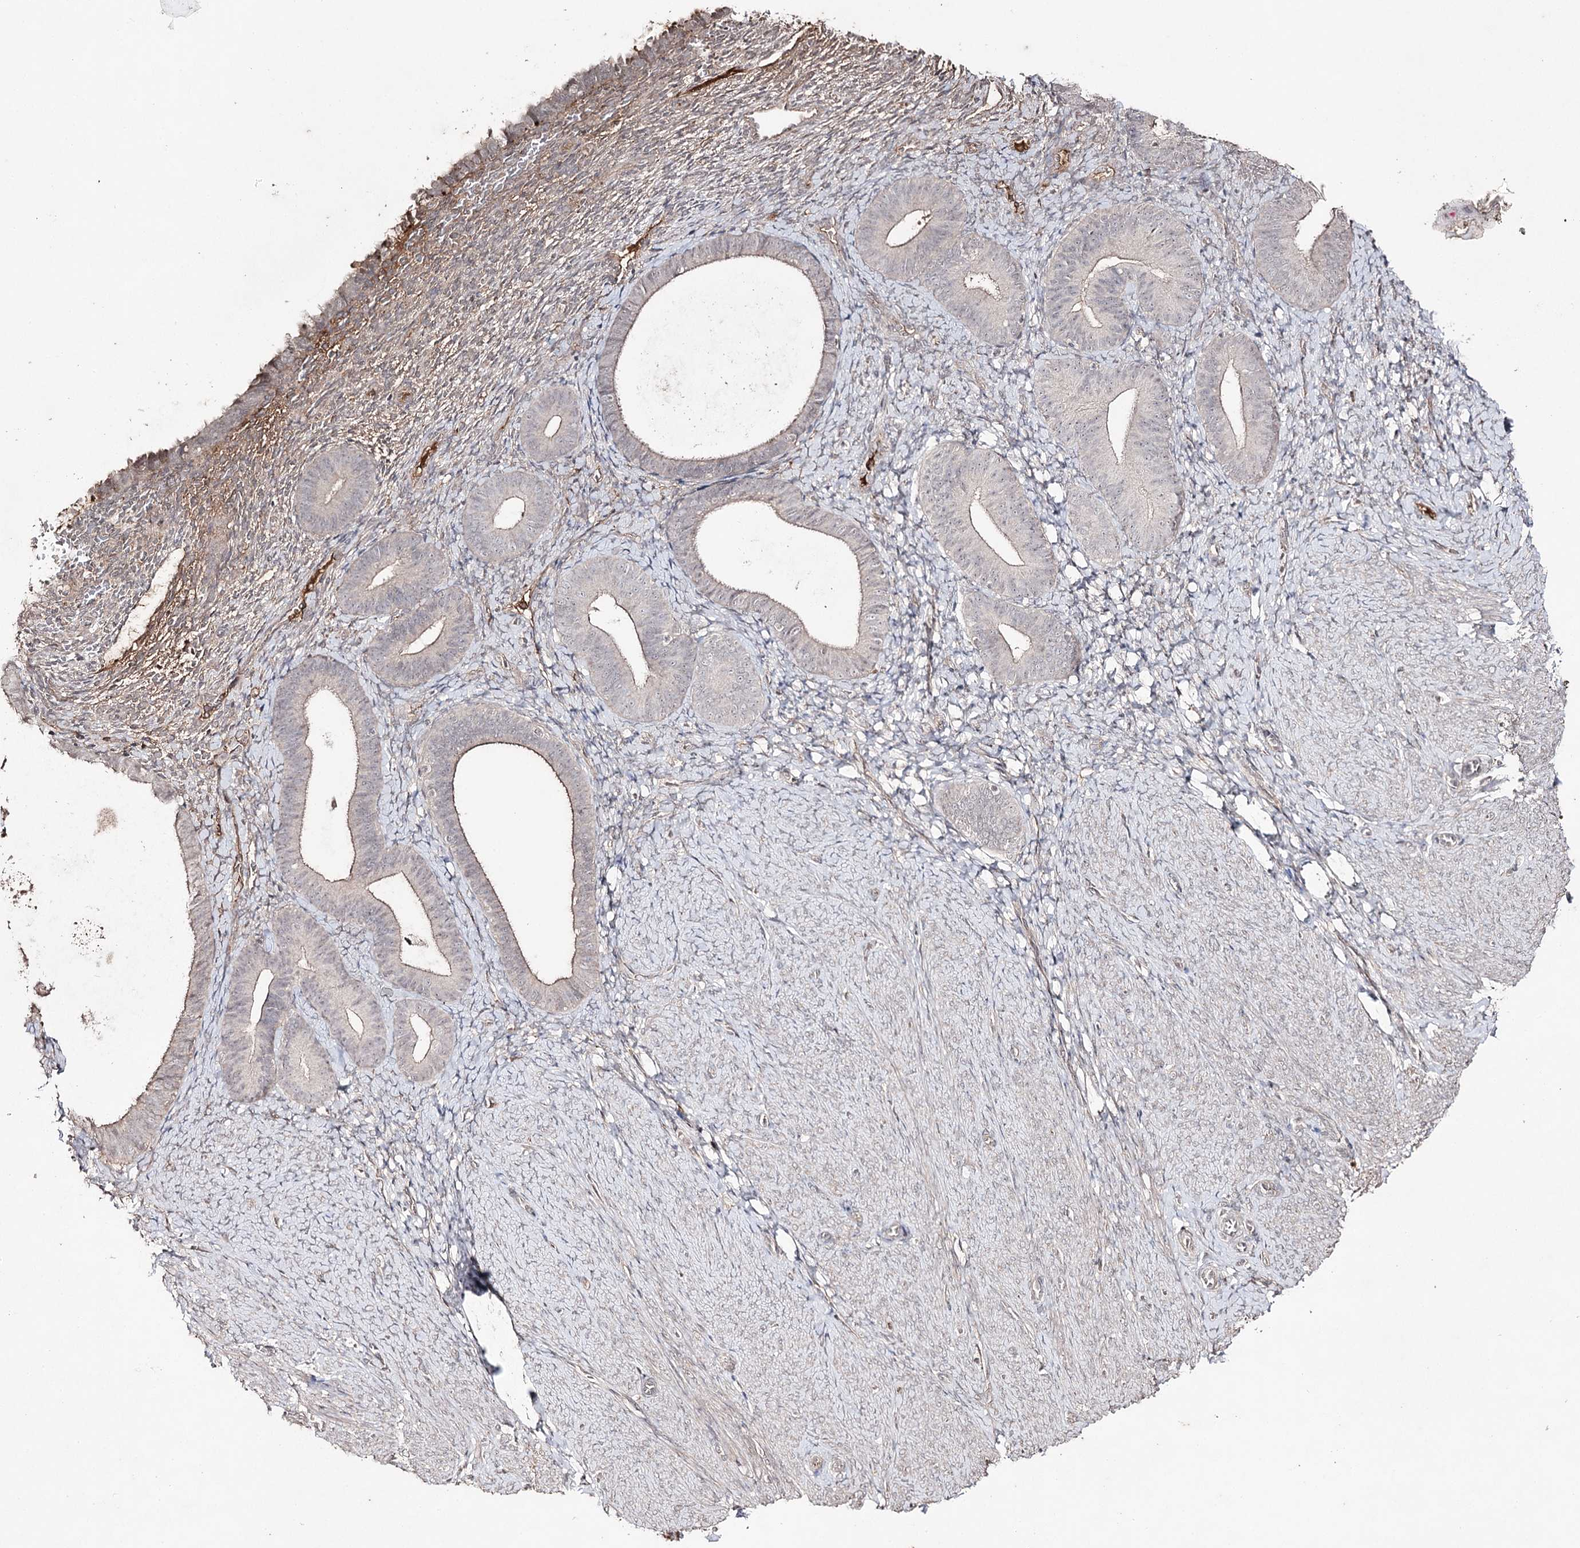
{"staining": {"intensity": "weak", "quantity": "<25%", "location": "cytoplasmic/membranous"}, "tissue": "endometrium", "cell_type": "Cells in endometrial stroma", "image_type": "normal", "snomed": [{"axis": "morphology", "description": "Normal tissue, NOS"}, {"axis": "topography", "description": "Endometrium"}], "caption": "A high-resolution image shows immunohistochemistry (IHC) staining of unremarkable endometrium, which exhibits no significant expression in cells in endometrial stroma. (Brightfield microscopy of DAB immunohistochemistry at high magnification).", "gene": "SYNGR3", "patient": {"sex": "female", "age": 65}}